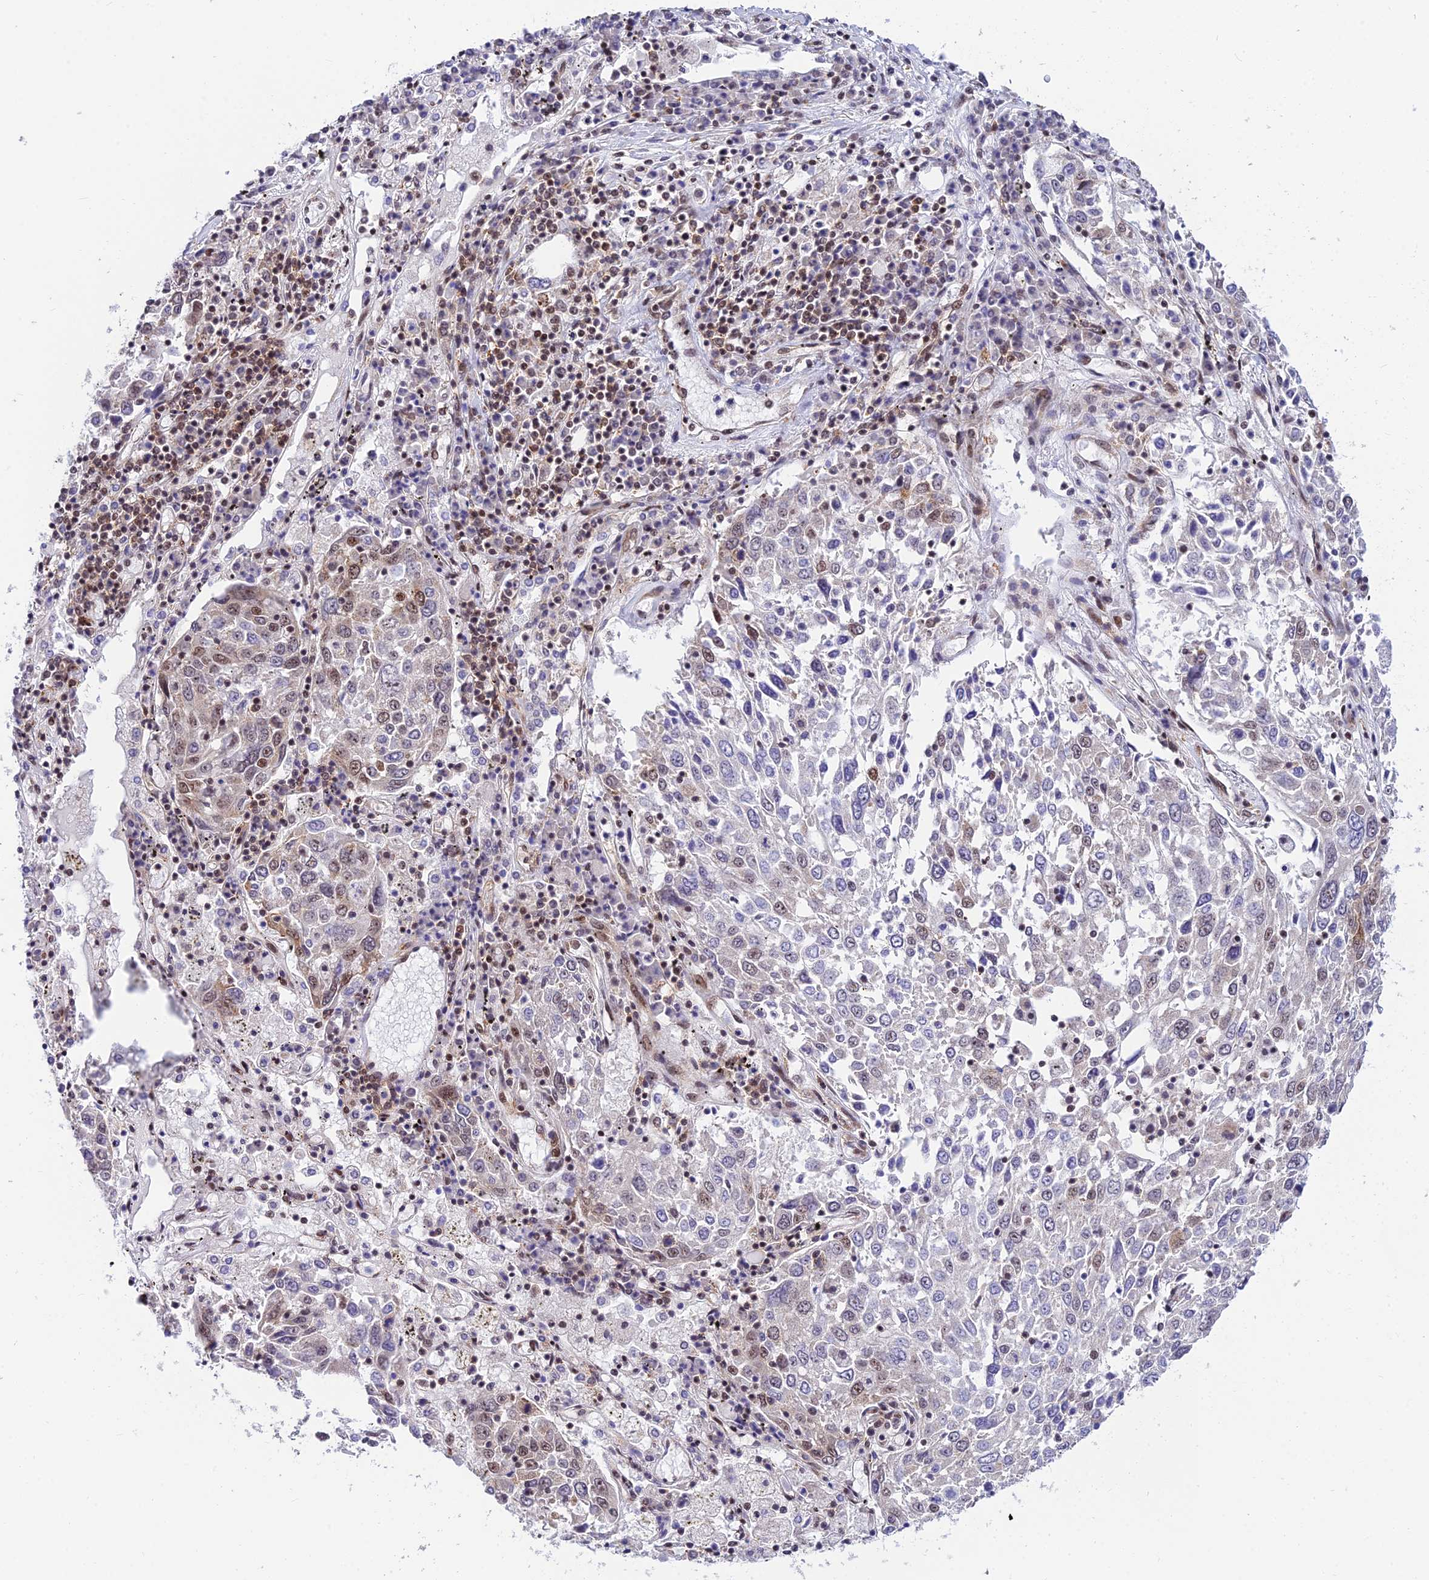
{"staining": {"intensity": "weak", "quantity": "<25%", "location": "nuclear"}, "tissue": "lung cancer", "cell_type": "Tumor cells", "image_type": "cancer", "snomed": [{"axis": "morphology", "description": "Squamous cell carcinoma, NOS"}, {"axis": "topography", "description": "Lung"}], "caption": "IHC of human lung squamous cell carcinoma shows no expression in tumor cells.", "gene": "USP22", "patient": {"sex": "male", "age": 65}}